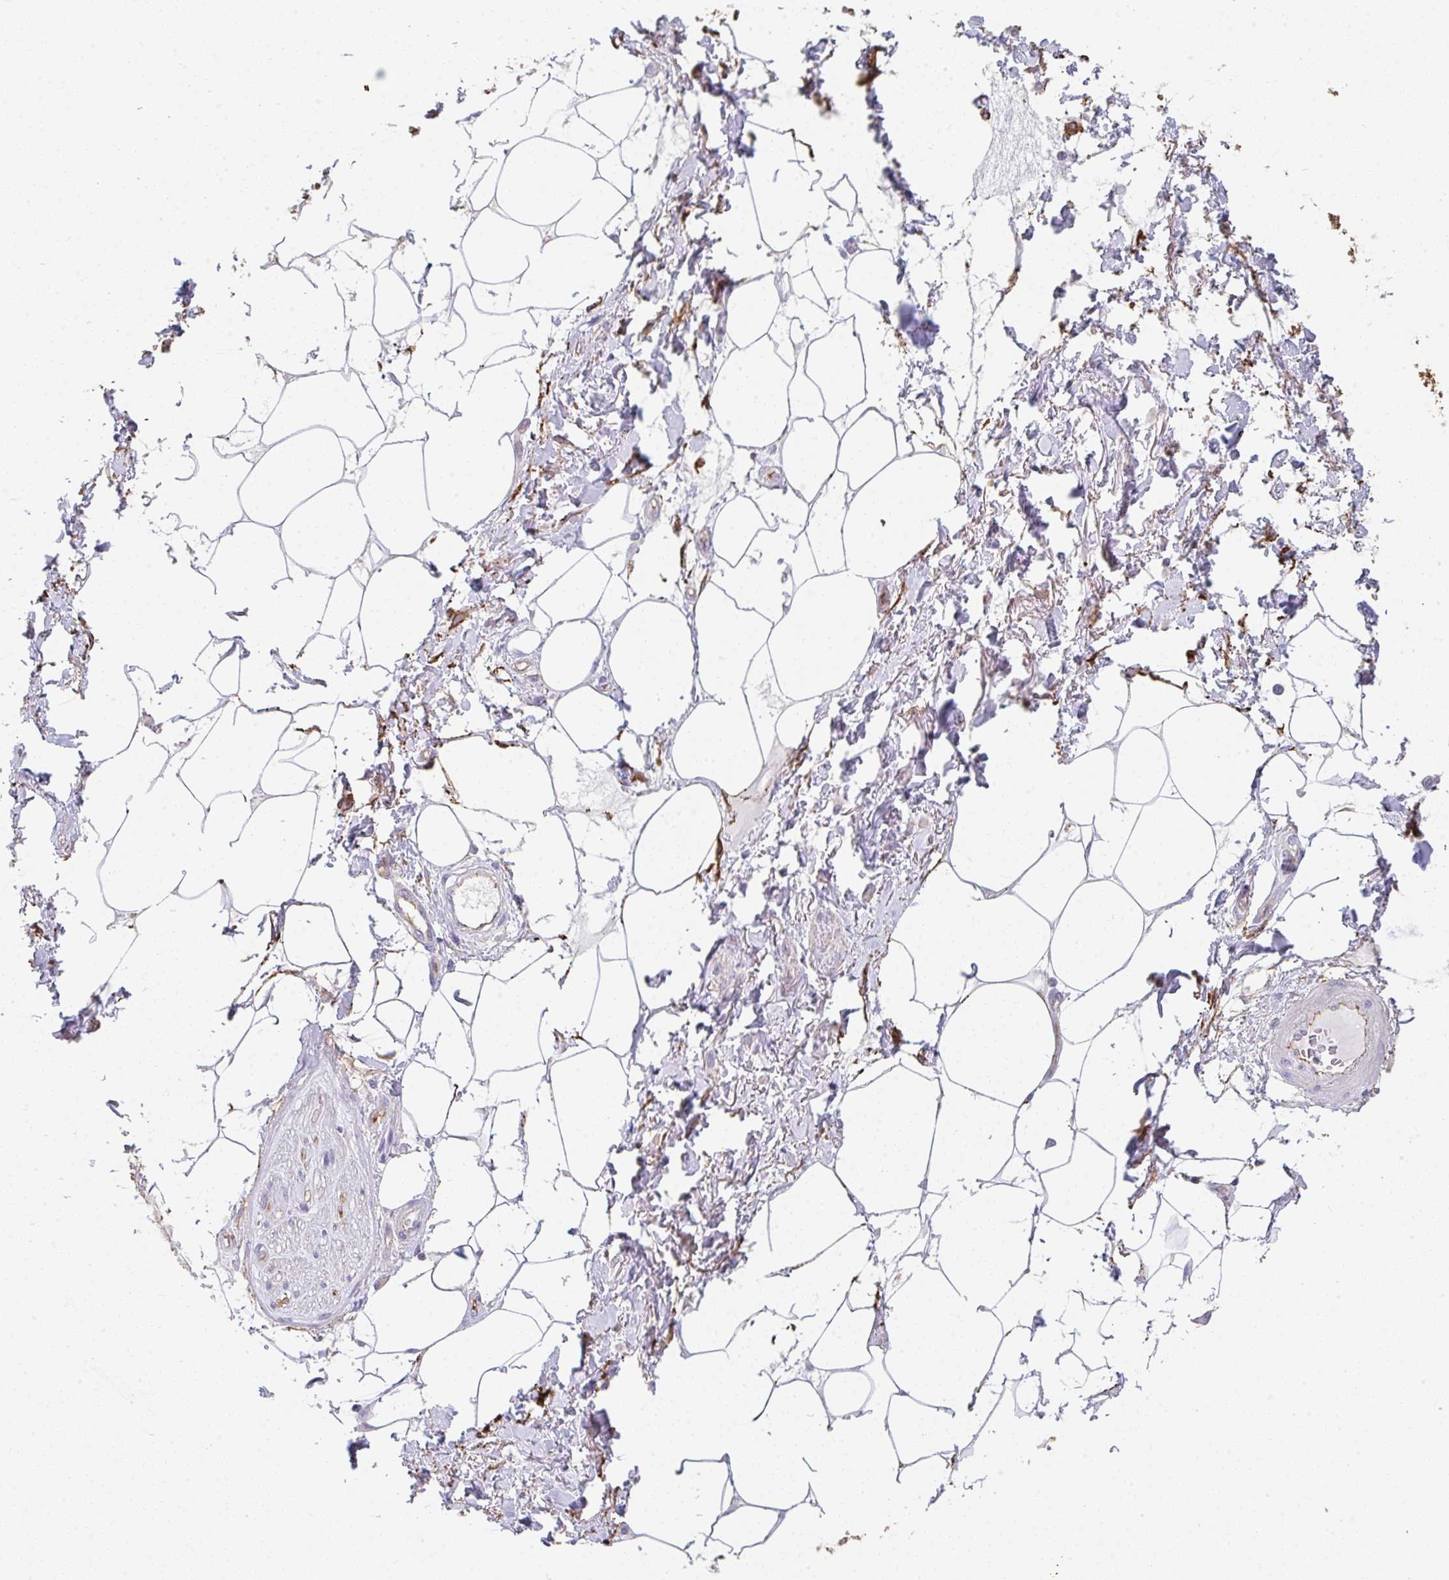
{"staining": {"intensity": "negative", "quantity": "none", "location": "none"}, "tissue": "adipose tissue", "cell_type": "Adipocytes", "image_type": "normal", "snomed": [{"axis": "morphology", "description": "Normal tissue, NOS"}, {"axis": "topography", "description": "Vagina"}, {"axis": "topography", "description": "Peripheral nerve tissue"}], "caption": "Immunohistochemistry (IHC) micrograph of benign human adipose tissue stained for a protein (brown), which exhibits no positivity in adipocytes.", "gene": "DBN1", "patient": {"sex": "female", "age": 71}}